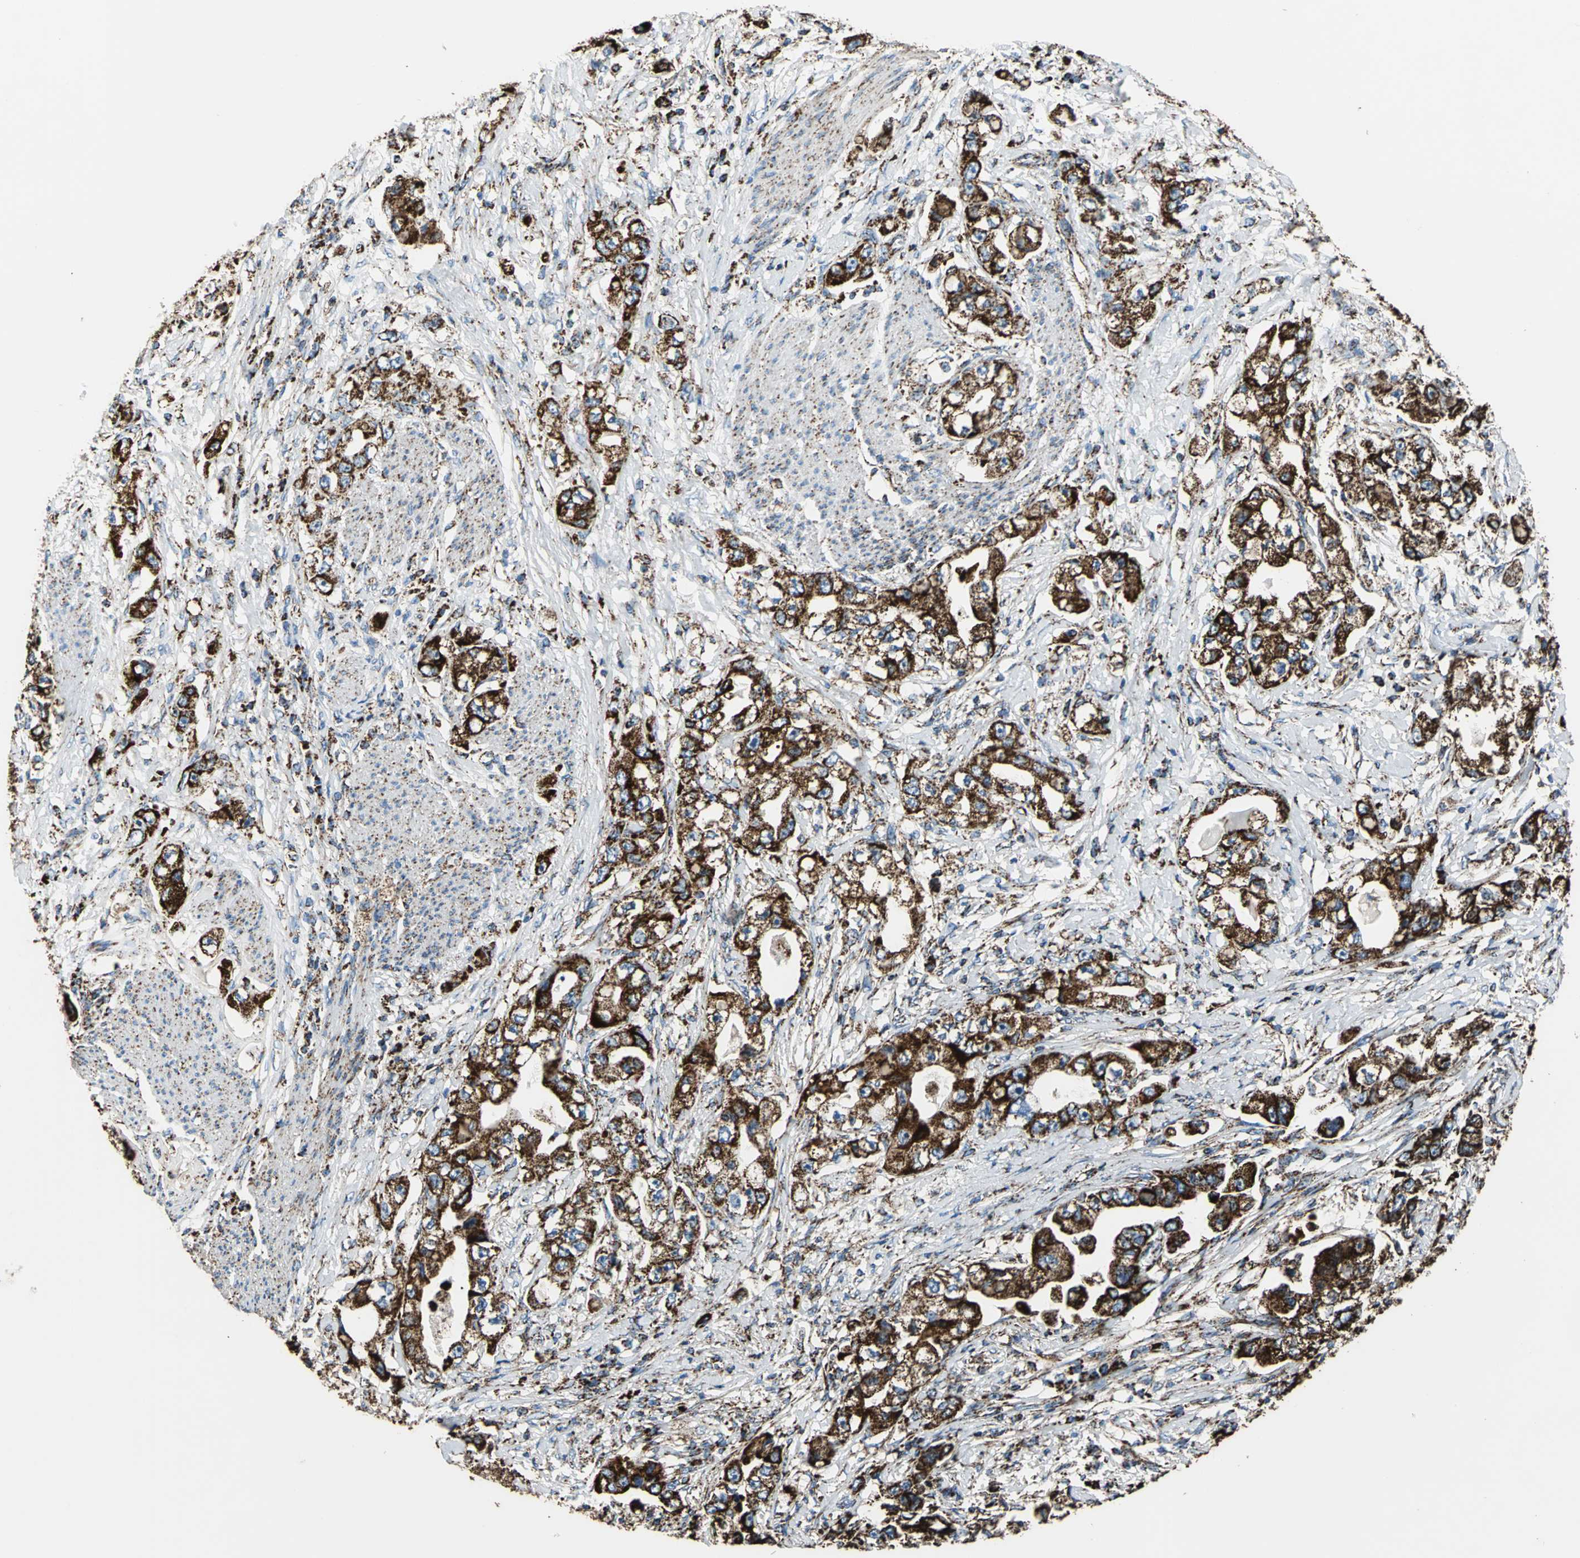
{"staining": {"intensity": "strong", "quantity": ">75%", "location": "cytoplasmic/membranous"}, "tissue": "stomach cancer", "cell_type": "Tumor cells", "image_type": "cancer", "snomed": [{"axis": "morphology", "description": "Adenocarcinoma, NOS"}, {"axis": "topography", "description": "Stomach, lower"}], "caption": "Immunohistochemistry (IHC) image of human stomach adenocarcinoma stained for a protein (brown), which reveals high levels of strong cytoplasmic/membranous expression in approximately >75% of tumor cells.", "gene": "ECH1", "patient": {"sex": "female", "age": 93}}